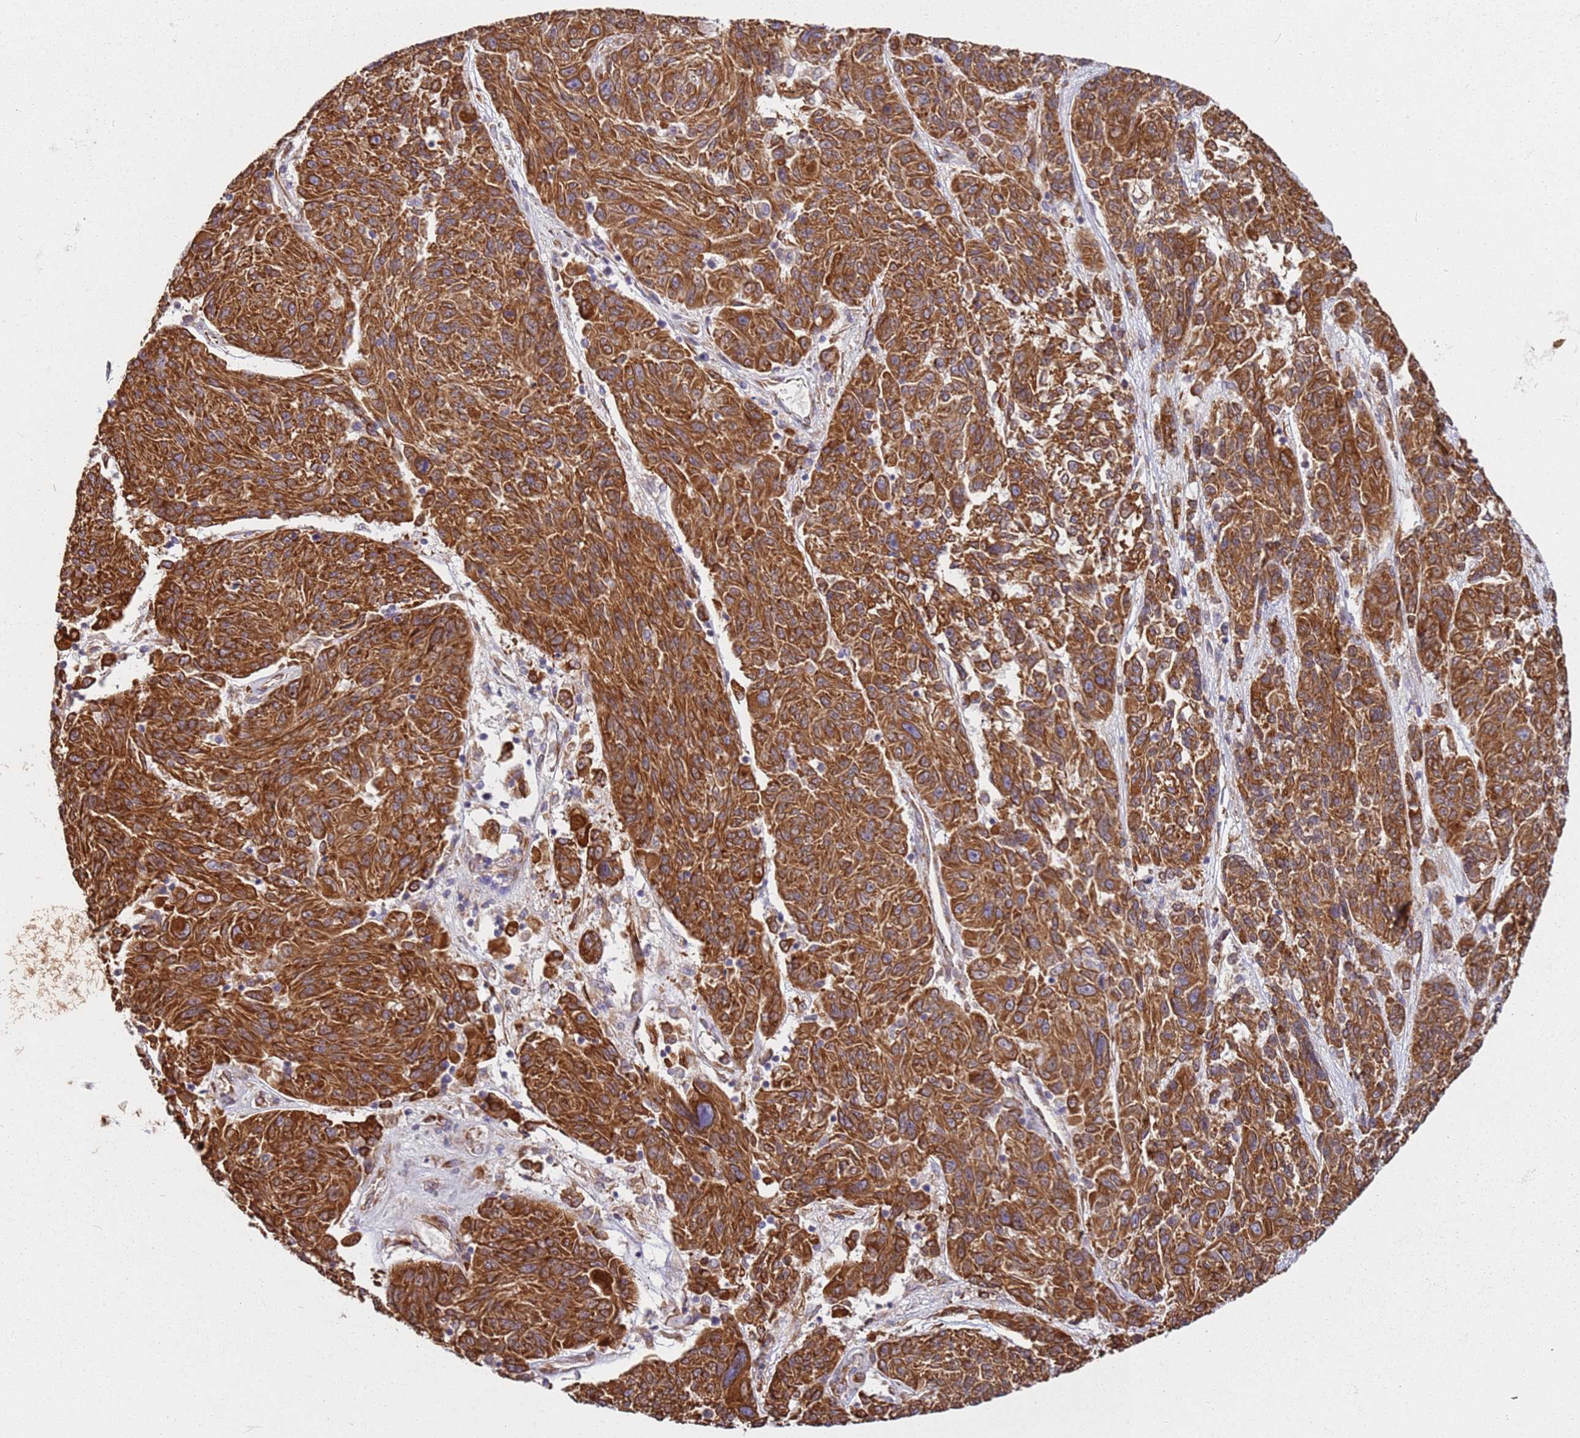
{"staining": {"intensity": "strong", "quantity": ">75%", "location": "cytoplasmic/membranous"}, "tissue": "melanoma", "cell_type": "Tumor cells", "image_type": "cancer", "snomed": [{"axis": "morphology", "description": "Malignant melanoma, NOS"}, {"axis": "topography", "description": "Skin"}], "caption": "Protein expression by IHC displays strong cytoplasmic/membranous positivity in about >75% of tumor cells in malignant melanoma.", "gene": "ARFRP1", "patient": {"sex": "male", "age": 53}}